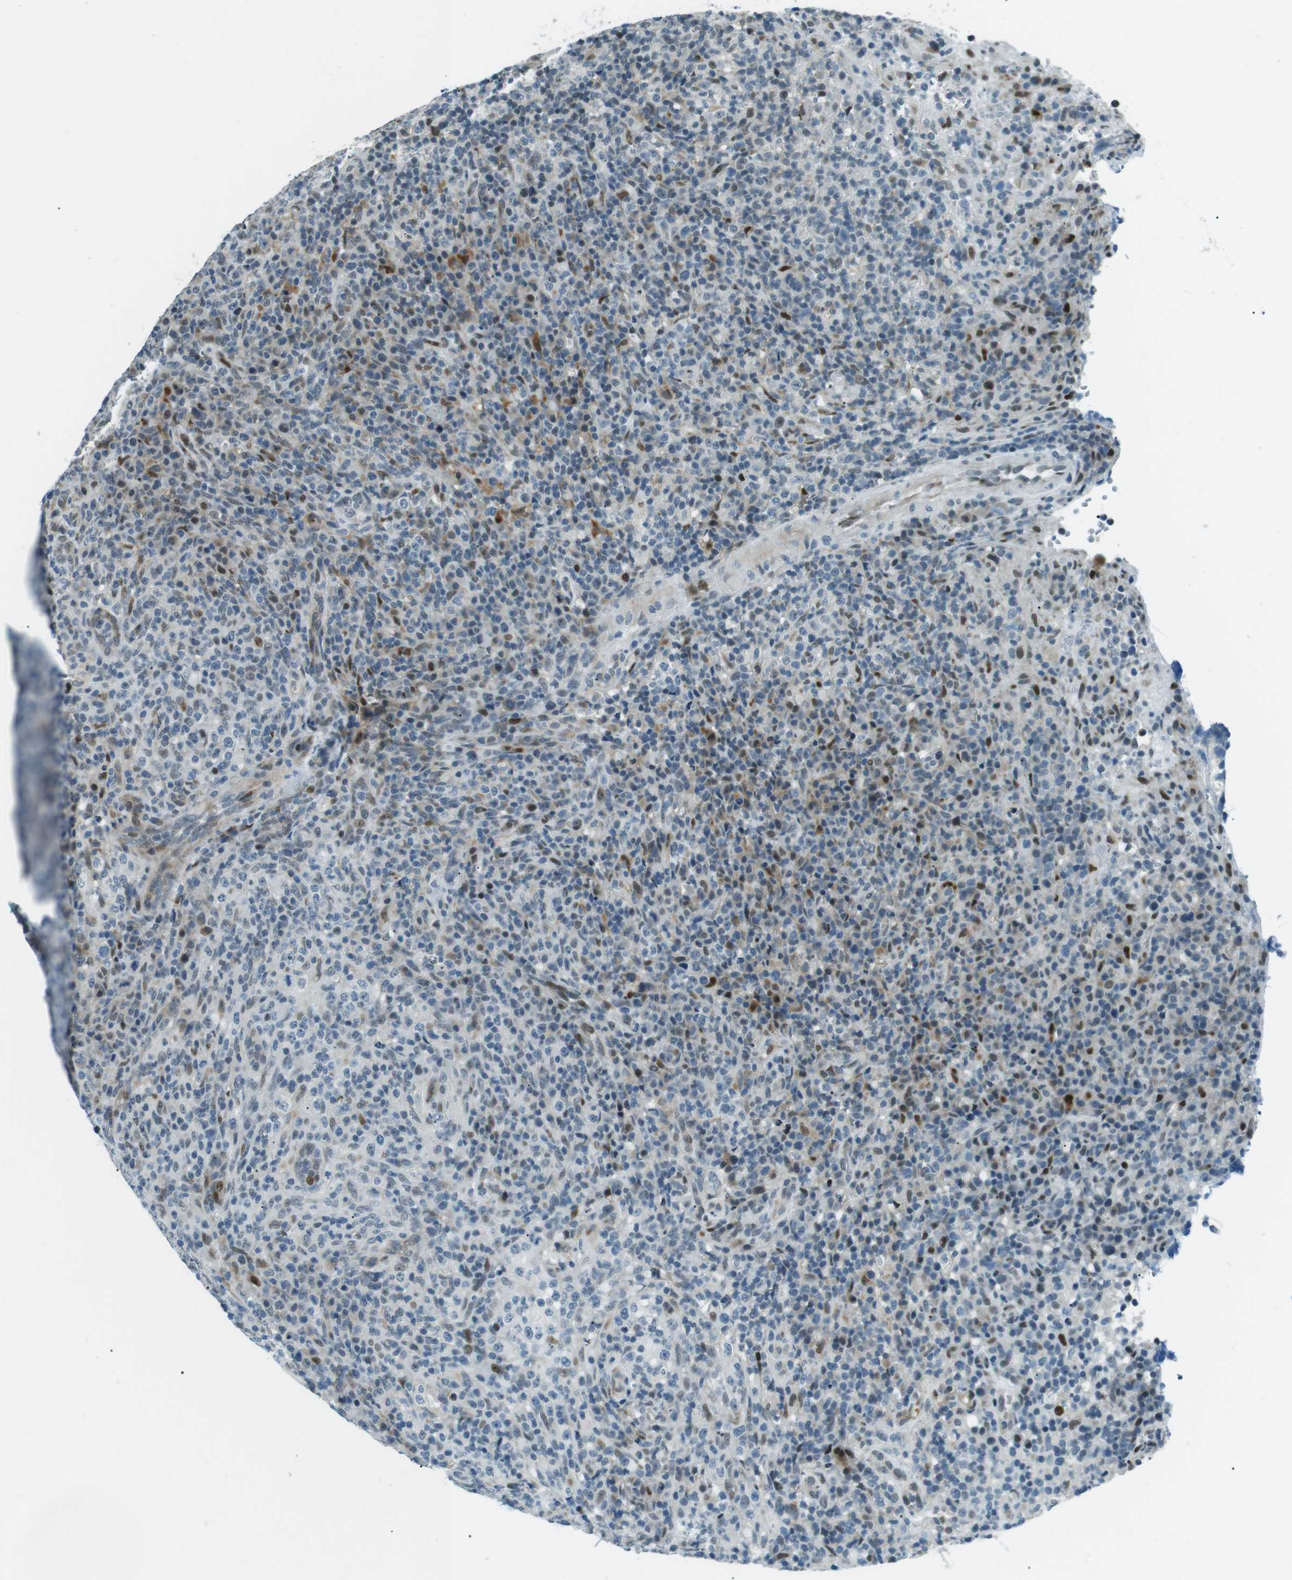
{"staining": {"intensity": "negative", "quantity": "none", "location": "none"}, "tissue": "lymphoma", "cell_type": "Tumor cells", "image_type": "cancer", "snomed": [{"axis": "morphology", "description": "Malignant lymphoma, non-Hodgkin's type, High grade"}, {"axis": "topography", "description": "Lymph node"}], "caption": "The image displays no staining of tumor cells in malignant lymphoma, non-Hodgkin's type (high-grade).", "gene": "PJA1", "patient": {"sex": "female", "age": 76}}